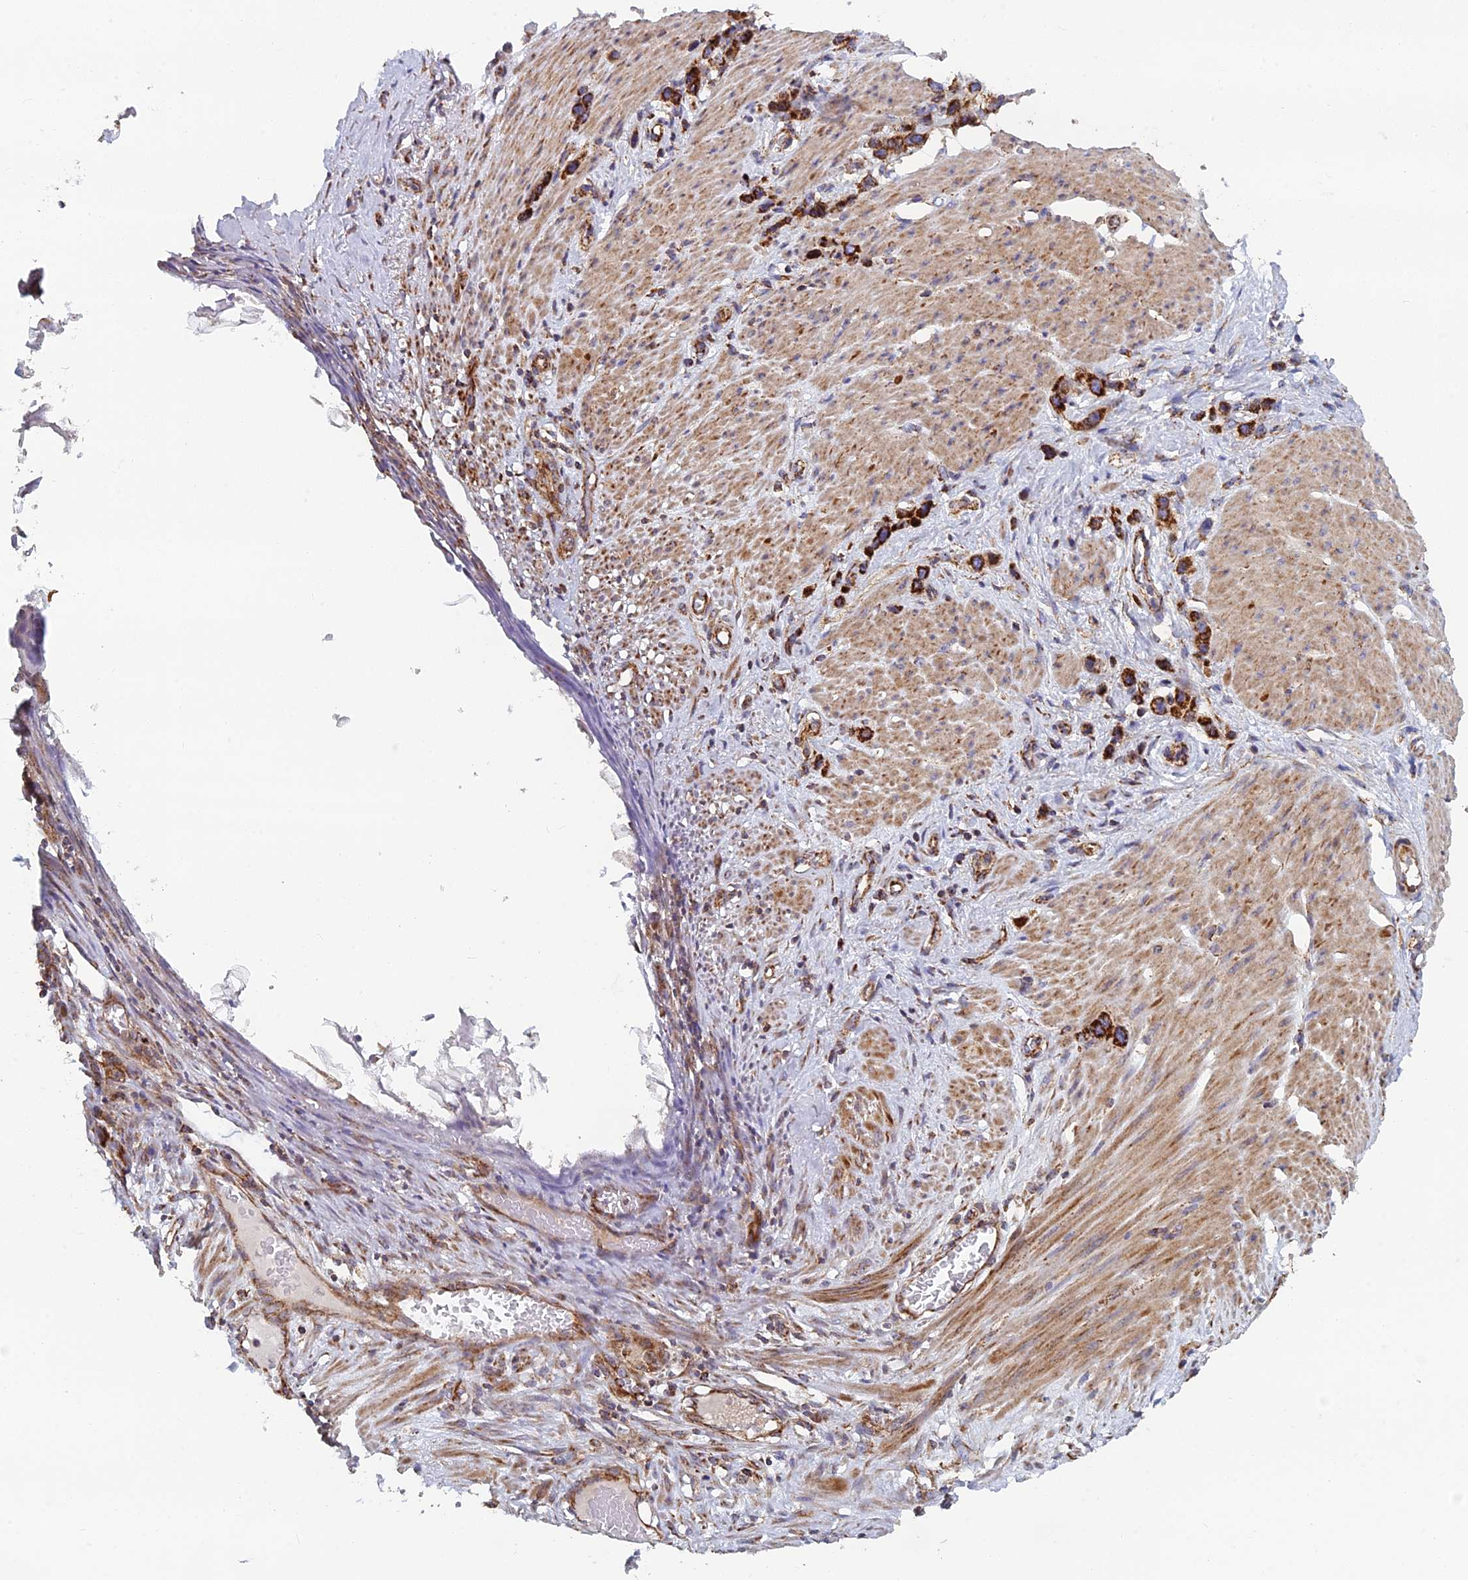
{"staining": {"intensity": "strong", "quantity": ">75%", "location": "cytoplasmic/membranous"}, "tissue": "stomach cancer", "cell_type": "Tumor cells", "image_type": "cancer", "snomed": [{"axis": "morphology", "description": "Adenocarcinoma, NOS"}, {"axis": "morphology", "description": "Adenocarcinoma, High grade"}, {"axis": "topography", "description": "Stomach, upper"}, {"axis": "topography", "description": "Stomach, lower"}], "caption": "Tumor cells demonstrate high levels of strong cytoplasmic/membranous positivity in about >75% of cells in human stomach cancer.", "gene": "MRPS9", "patient": {"sex": "female", "age": 65}}